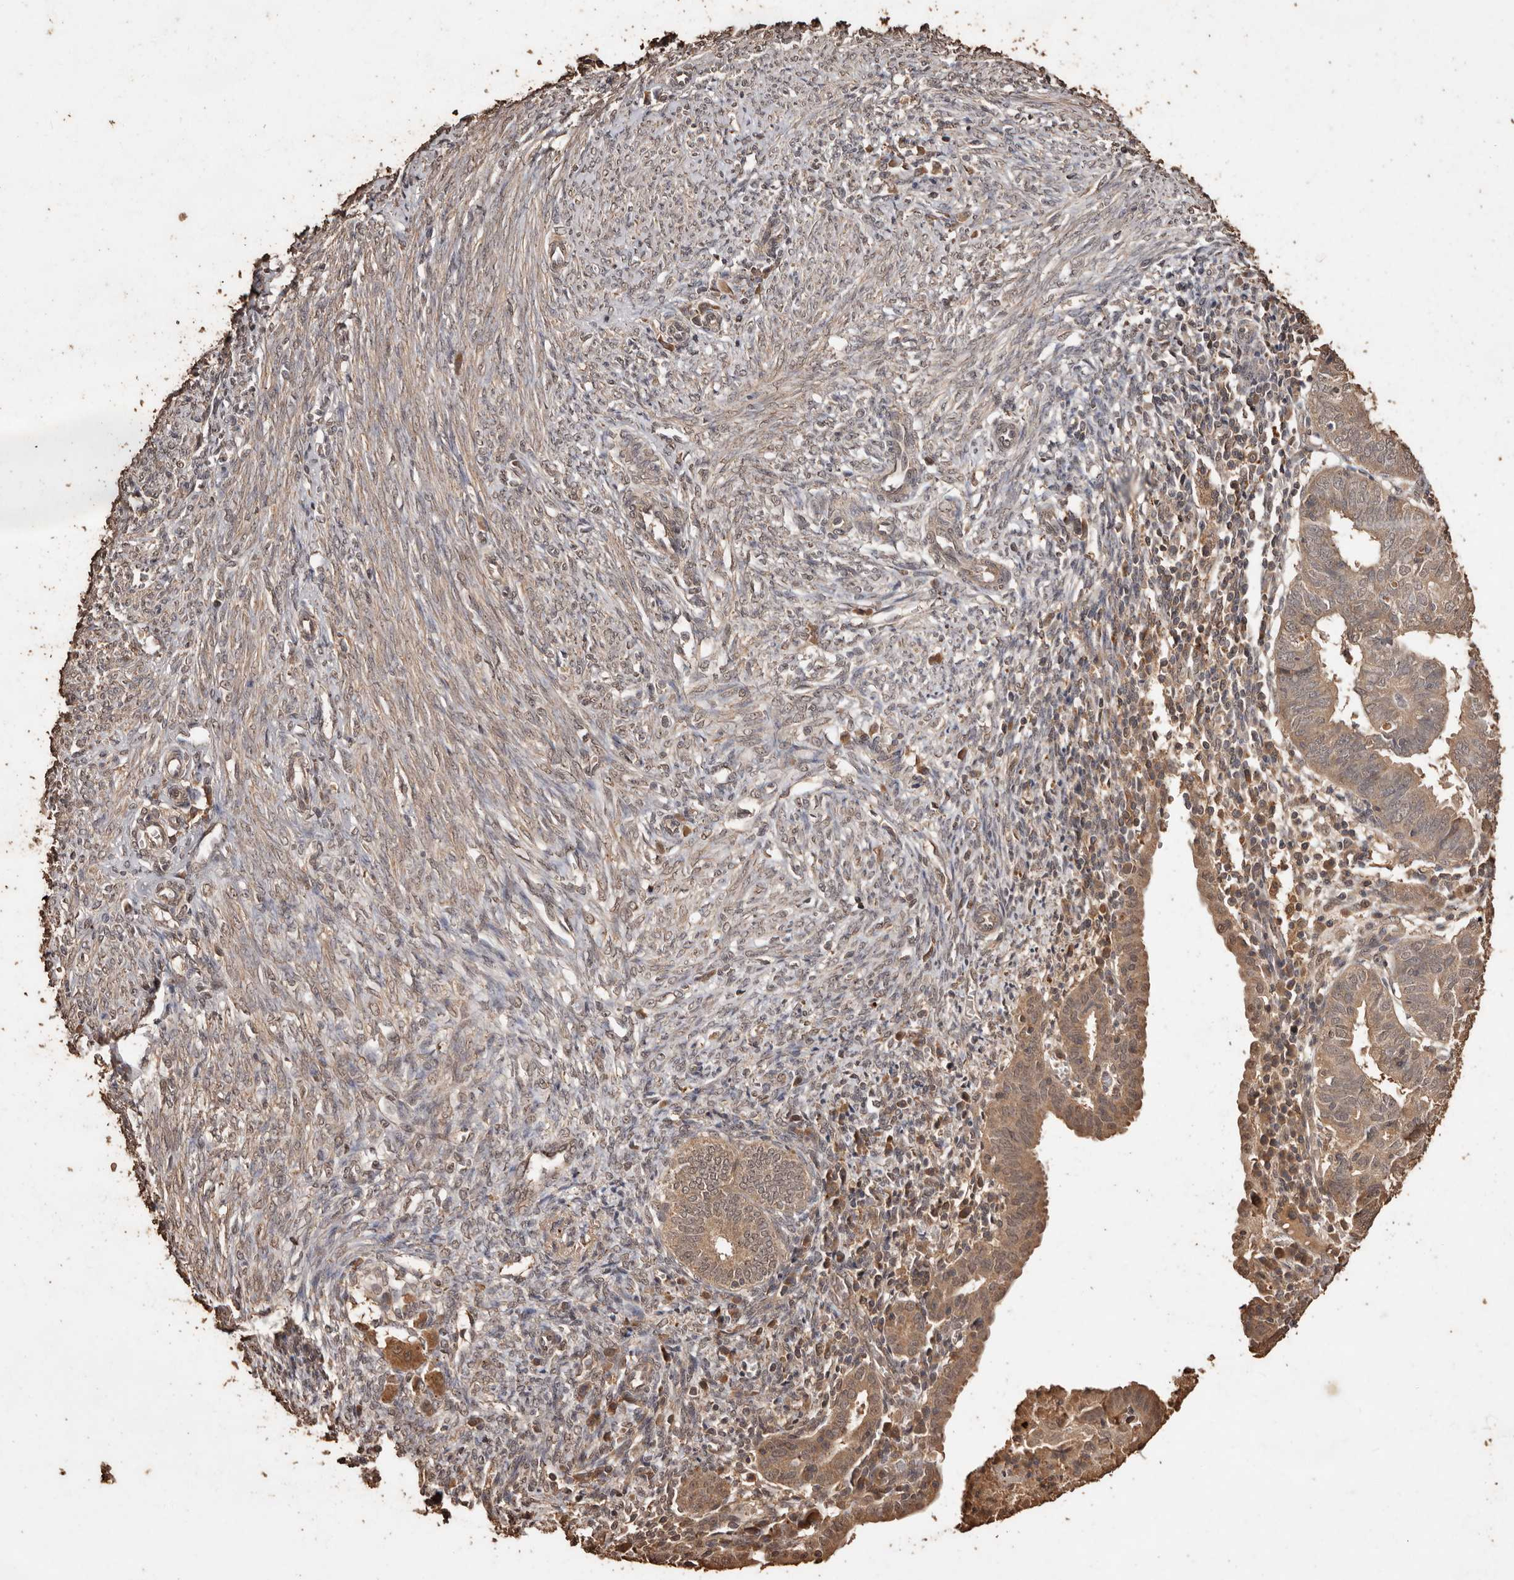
{"staining": {"intensity": "moderate", "quantity": ">75%", "location": "cytoplasmic/membranous"}, "tissue": "endometrial cancer", "cell_type": "Tumor cells", "image_type": "cancer", "snomed": [{"axis": "morphology", "description": "Adenocarcinoma, NOS"}, {"axis": "topography", "description": "Uterus"}], "caption": "Approximately >75% of tumor cells in endometrial adenocarcinoma show moderate cytoplasmic/membranous protein expression as visualized by brown immunohistochemical staining.", "gene": "PKDCC", "patient": {"sex": "female", "age": 77}}